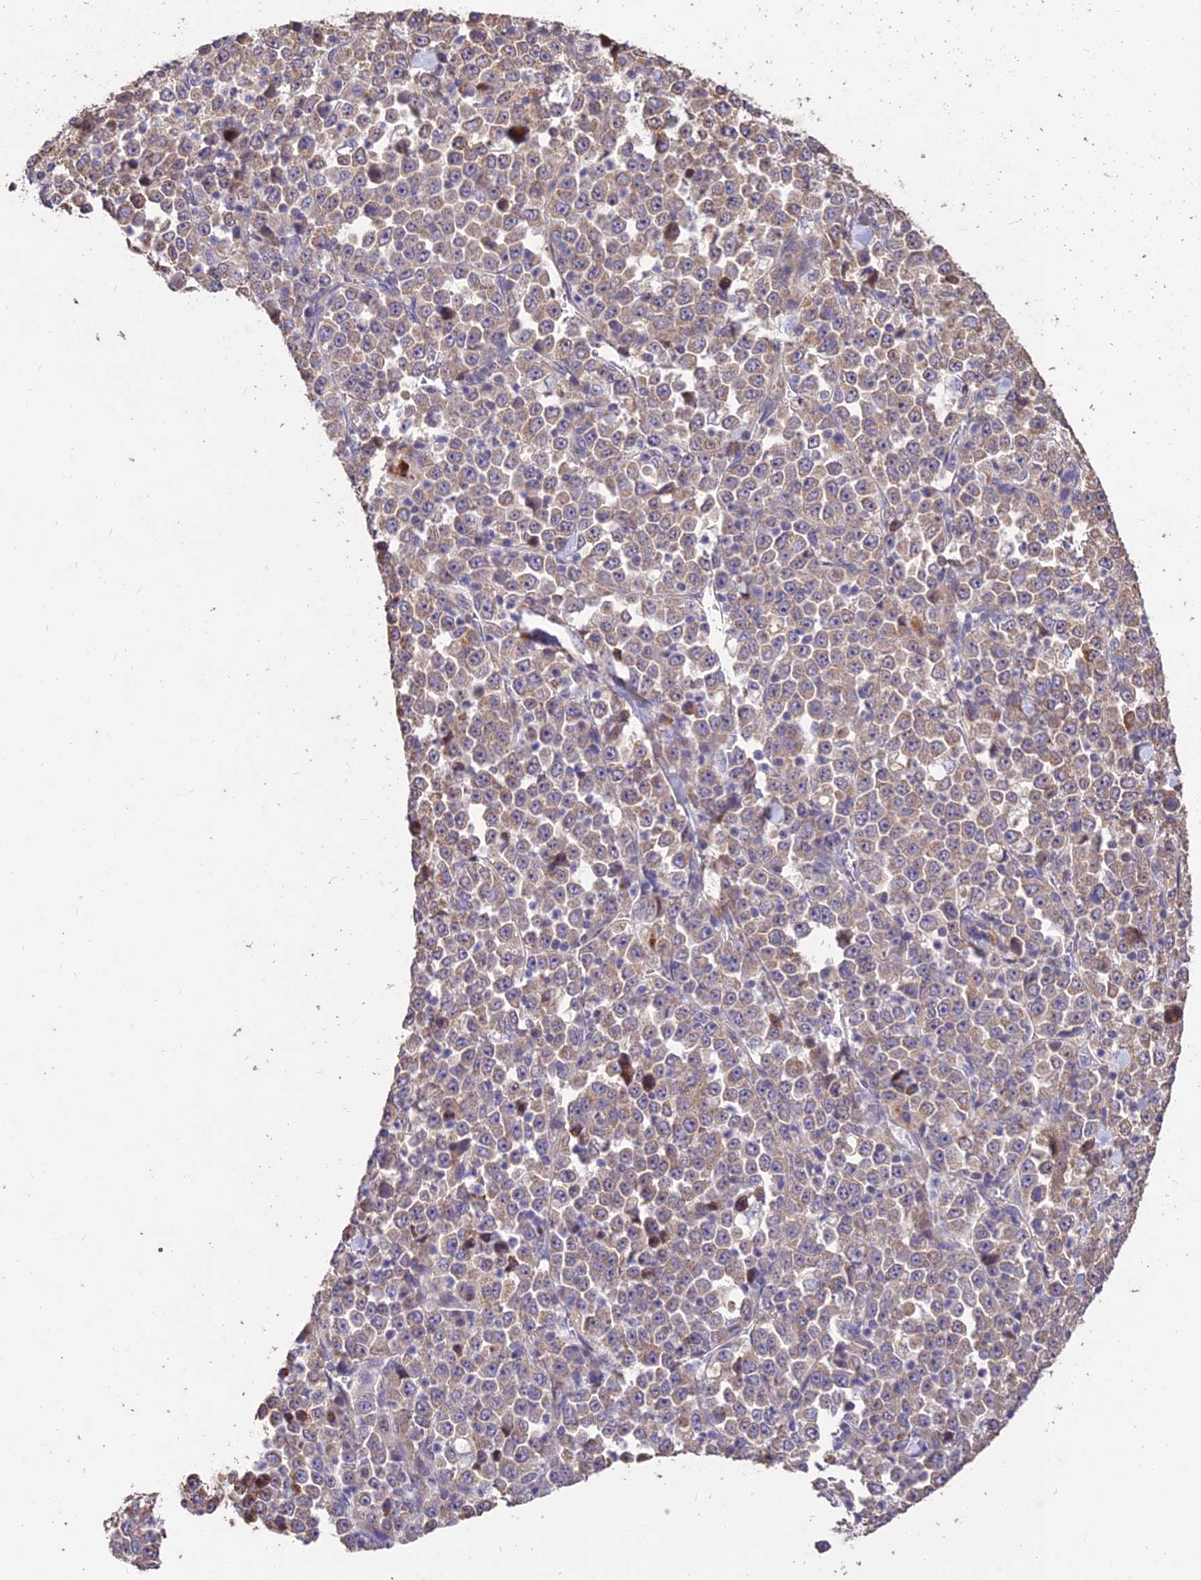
{"staining": {"intensity": "weak", "quantity": "25%-75%", "location": "cytoplasmic/membranous"}, "tissue": "stomach cancer", "cell_type": "Tumor cells", "image_type": "cancer", "snomed": [{"axis": "morphology", "description": "Normal tissue, NOS"}, {"axis": "morphology", "description": "Adenocarcinoma, NOS"}, {"axis": "topography", "description": "Stomach, upper"}, {"axis": "topography", "description": "Stomach"}], "caption": "Protein staining of stomach adenocarcinoma tissue shows weak cytoplasmic/membranous expression in about 25%-75% of tumor cells. The protein of interest is stained brown, and the nuclei are stained in blue (DAB IHC with brightfield microscopy, high magnification).", "gene": "SDHD", "patient": {"sex": "male", "age": 59}}